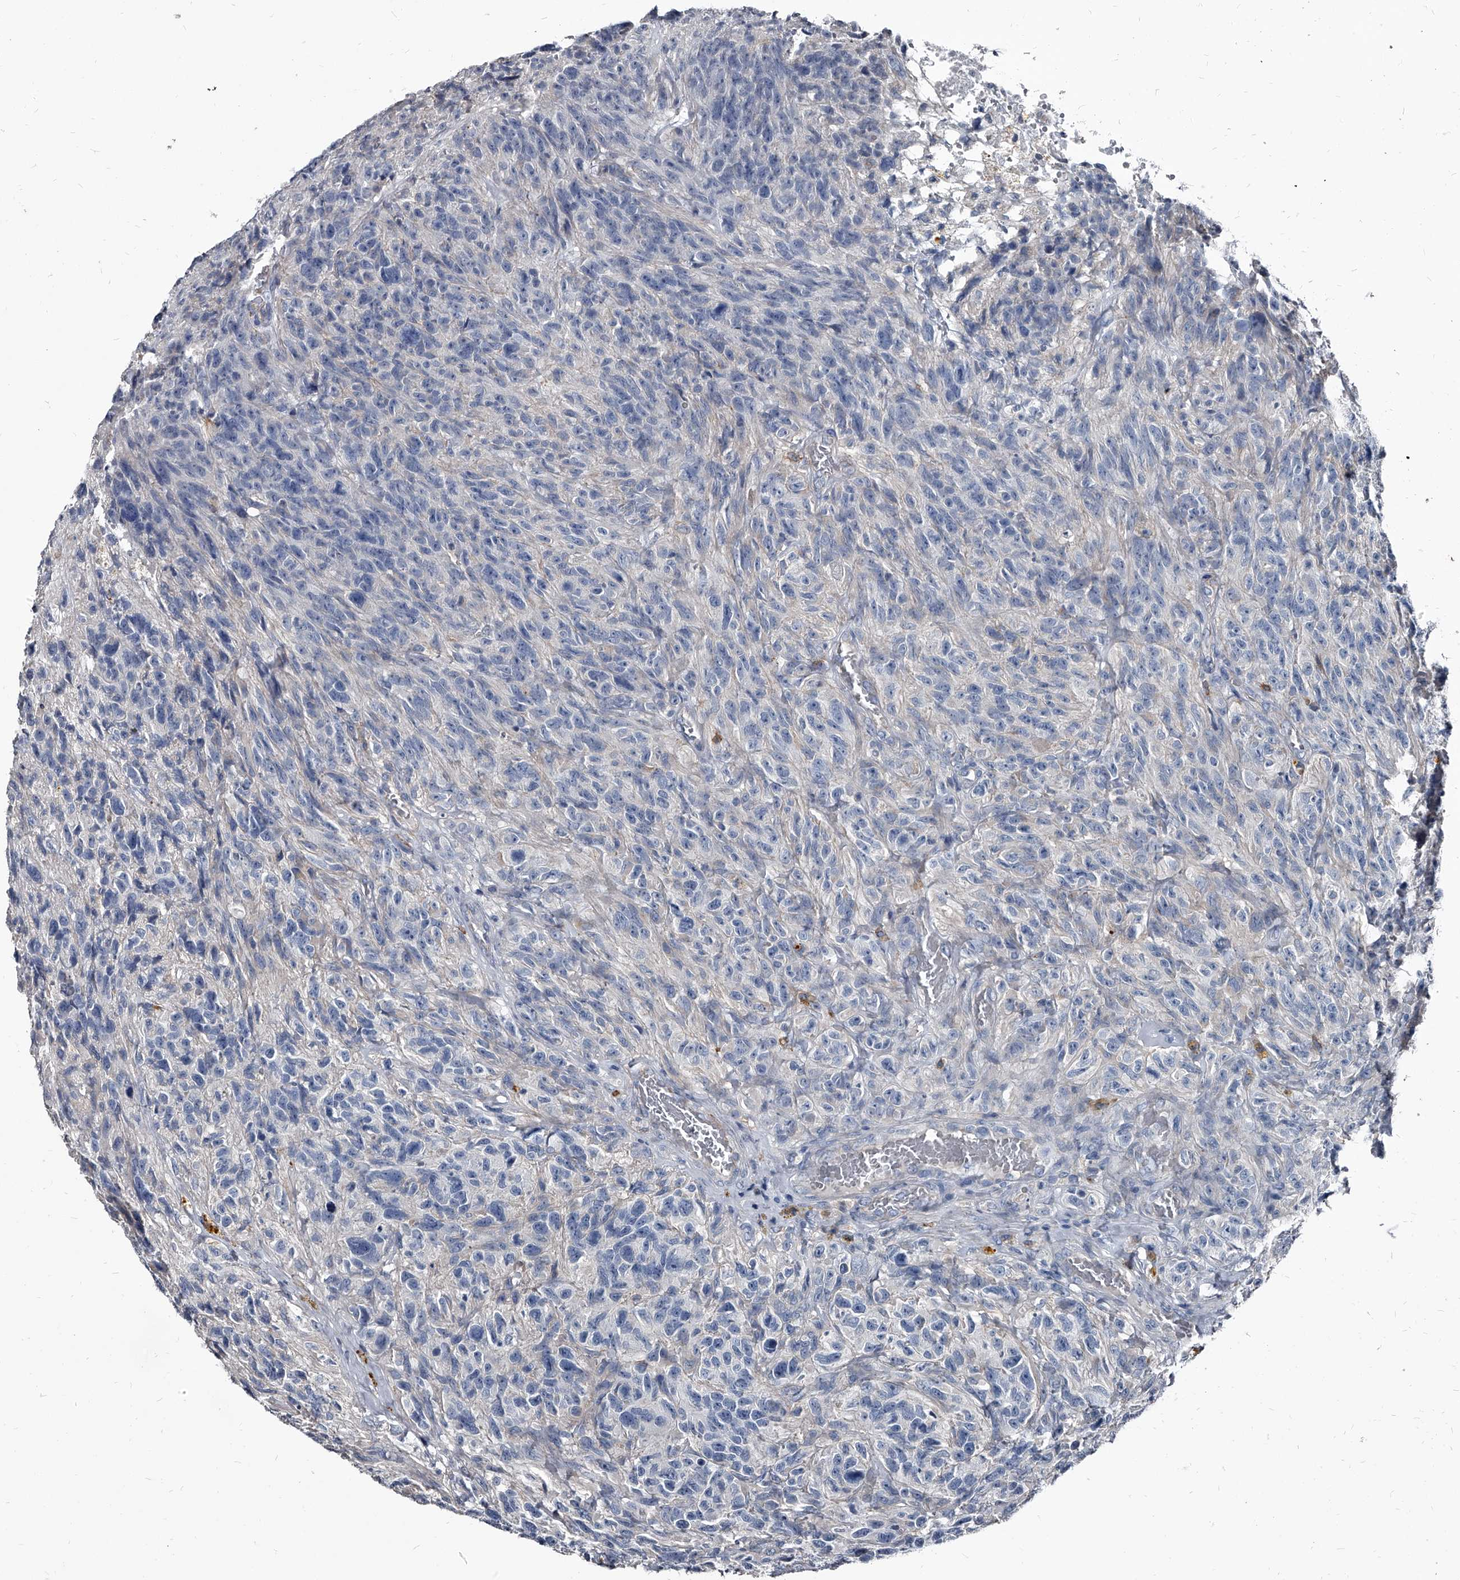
{"staining": {"intensity": "negative", "quantity": "none", "location": "none"}, "tissue": "glioma", "cell_type": "Tumor cells", "image_type": "cancer", "snomed": [{"axis": "morphology", "description": "Glioma, malignant, High grade"}, {"axis": "topography", "description": "Brain"}], "caption": "The immunohistochemistry histopathology image has no significant positivity in tumor cells of malignant high-grade glioma tissue.", "gene": "PGLYRP3", "patient": {"sex": "male", "age": 69}}